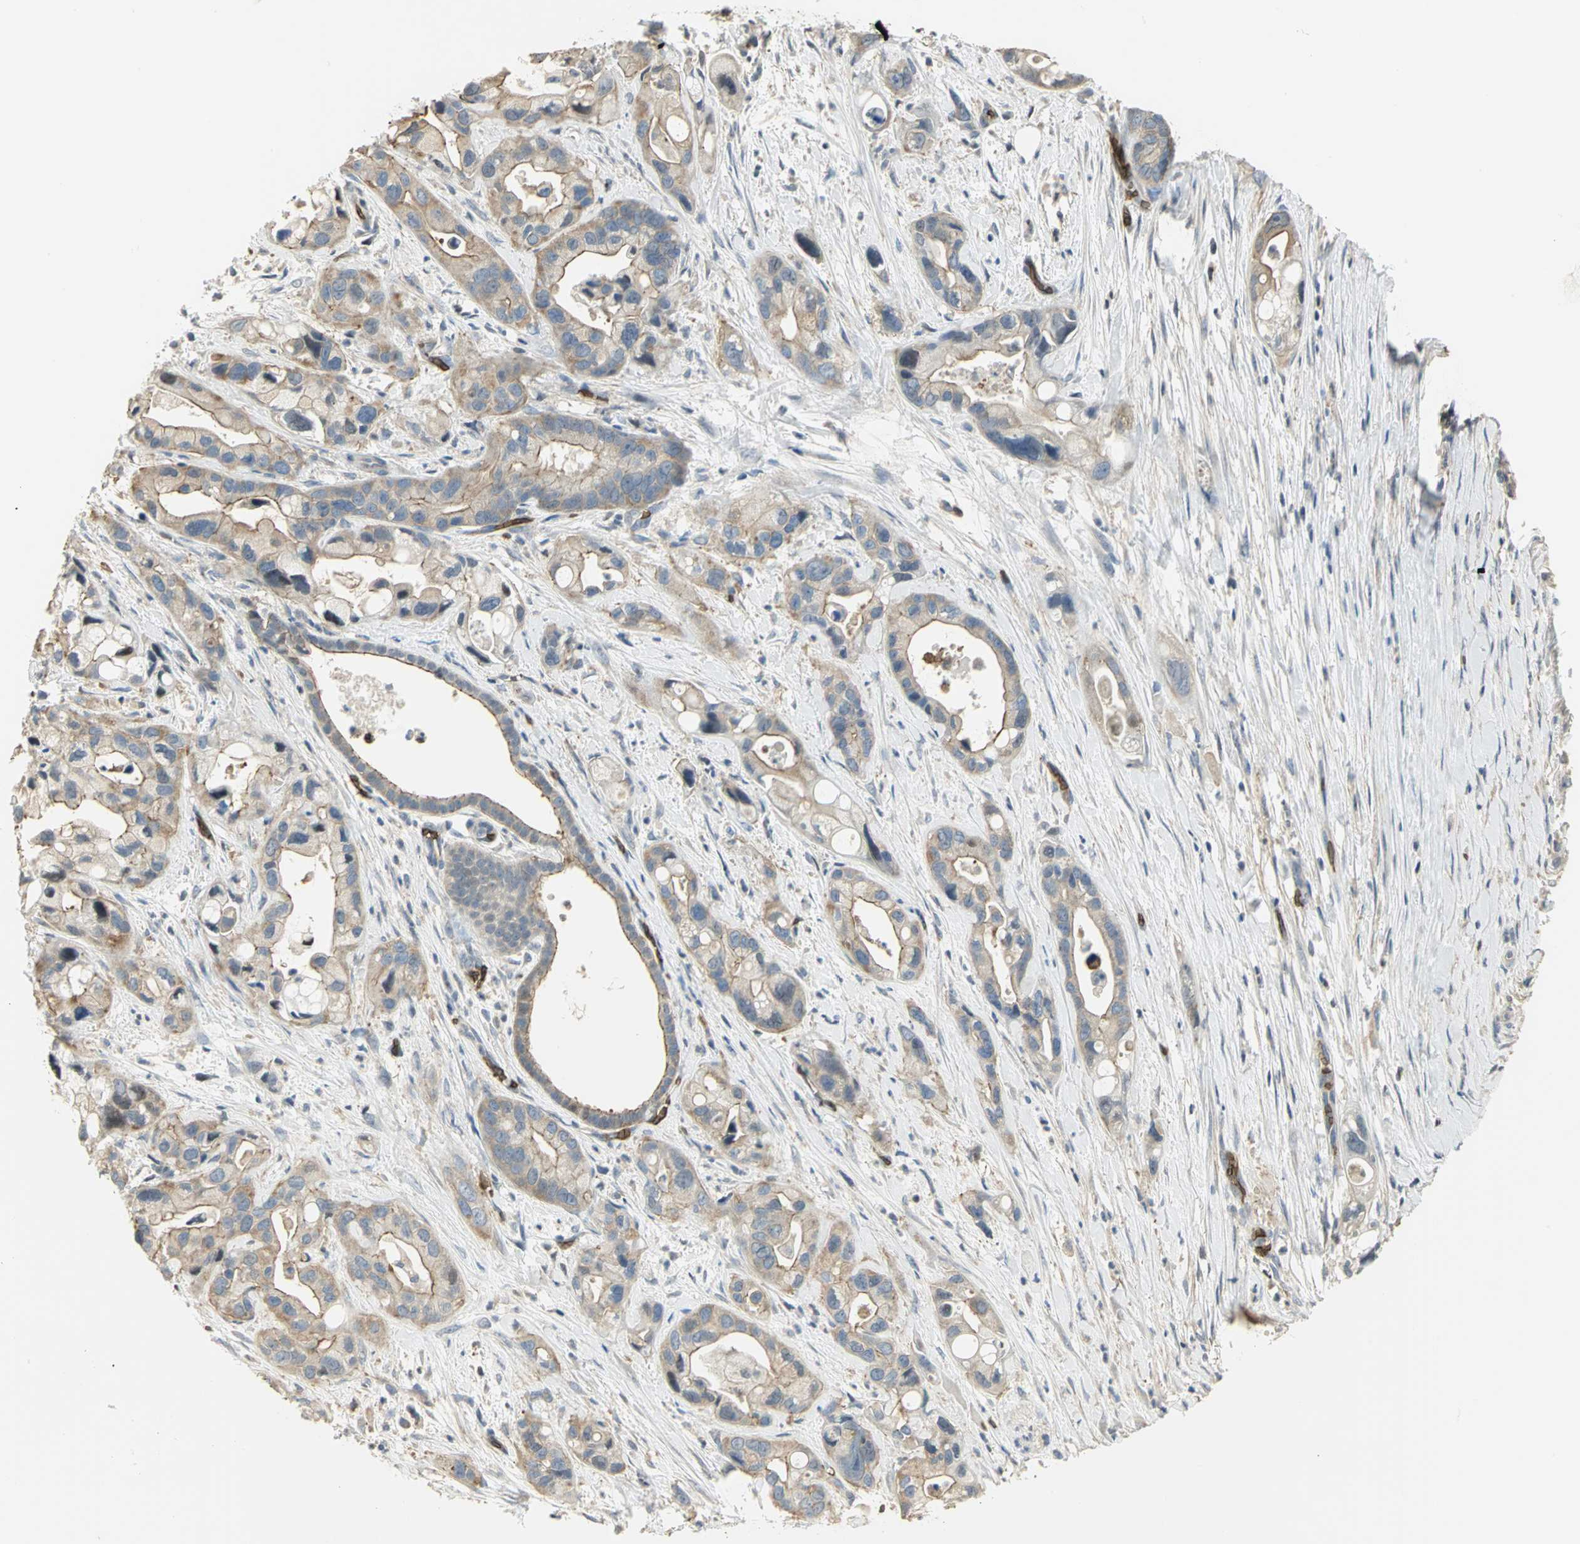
{"staining": {"intensity": "moderate", "quantity": "25%-75%", "location": "cytoplasmic/membranous"}, "tissue": "pancreatic cancer", "cell_type": "Tumor cells", "image_type": "cancer", "snomed": [{"axis": "morphology", "description": "Adenocarcinoma, NOS"}, {"axis": "topography", "description": "Pancreas"}], "caption": "Human adenocarcinoma (pancreatic) stained with a protein marker demonstrates moderate staining in tumor cells.", "gene": "ANK1", "patient": {"sex": "female", "age": 77}}